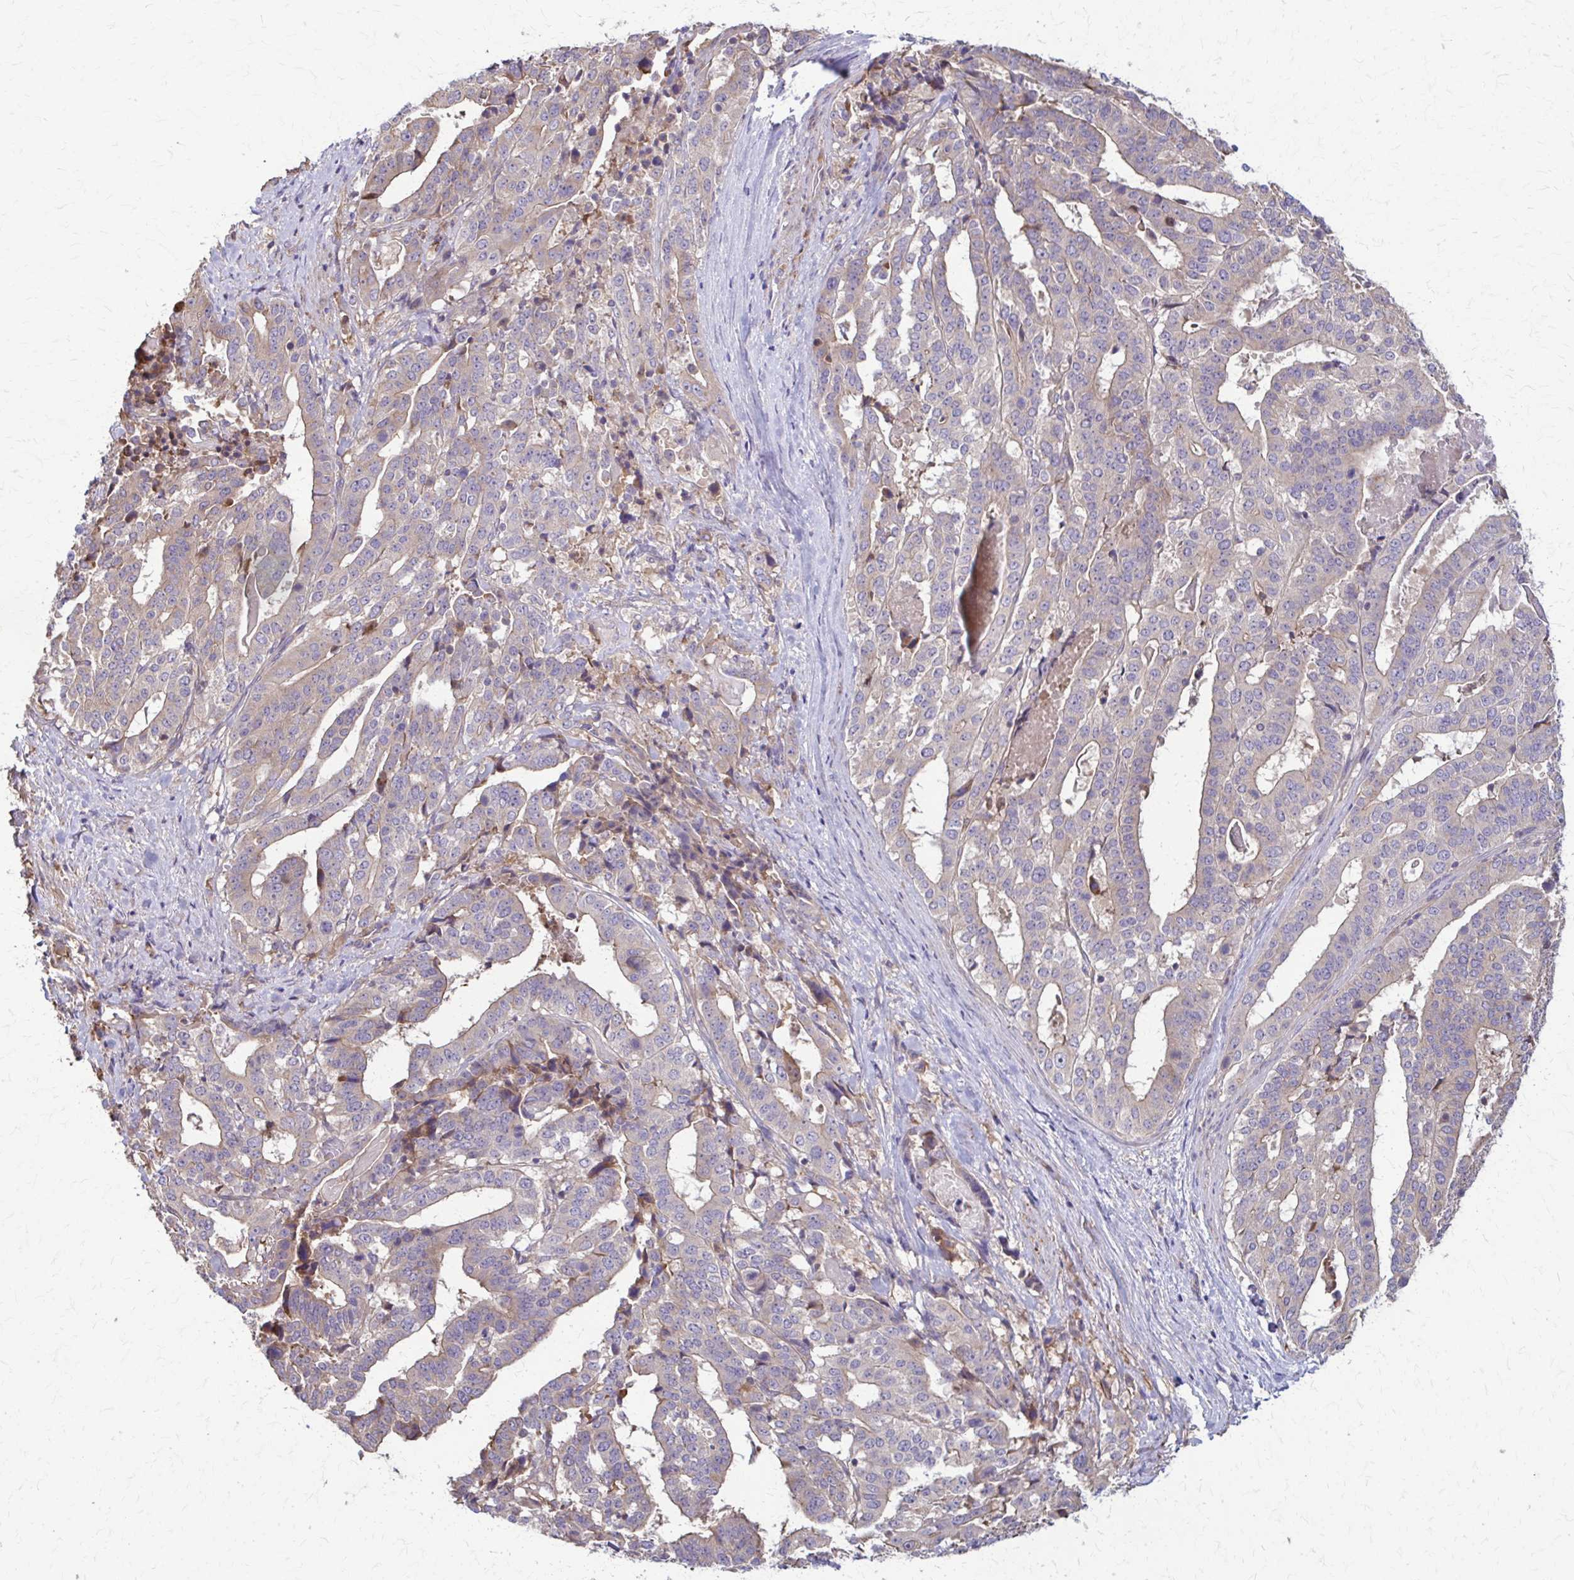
{"staining": {"intensity": "negative", "quantity": "none", "location": "none"}, "tissue": "stomach cancer", "cell_type": "Tumor cells", "image_type": "cancer", "snomed": [{"axis": "morphology", "description": "Adenocarcinoma, NOS"}, {"axis": "topography", "description": "Stomach"}], "caption": "DAB (3,3'-diaminobenzidine) immunohistochemical staining of stomach adenocarcinoma demonstrates no significant staining in tumor cells.", "gene": "DSP", "patient": {"sex": "male", "age": 48}}